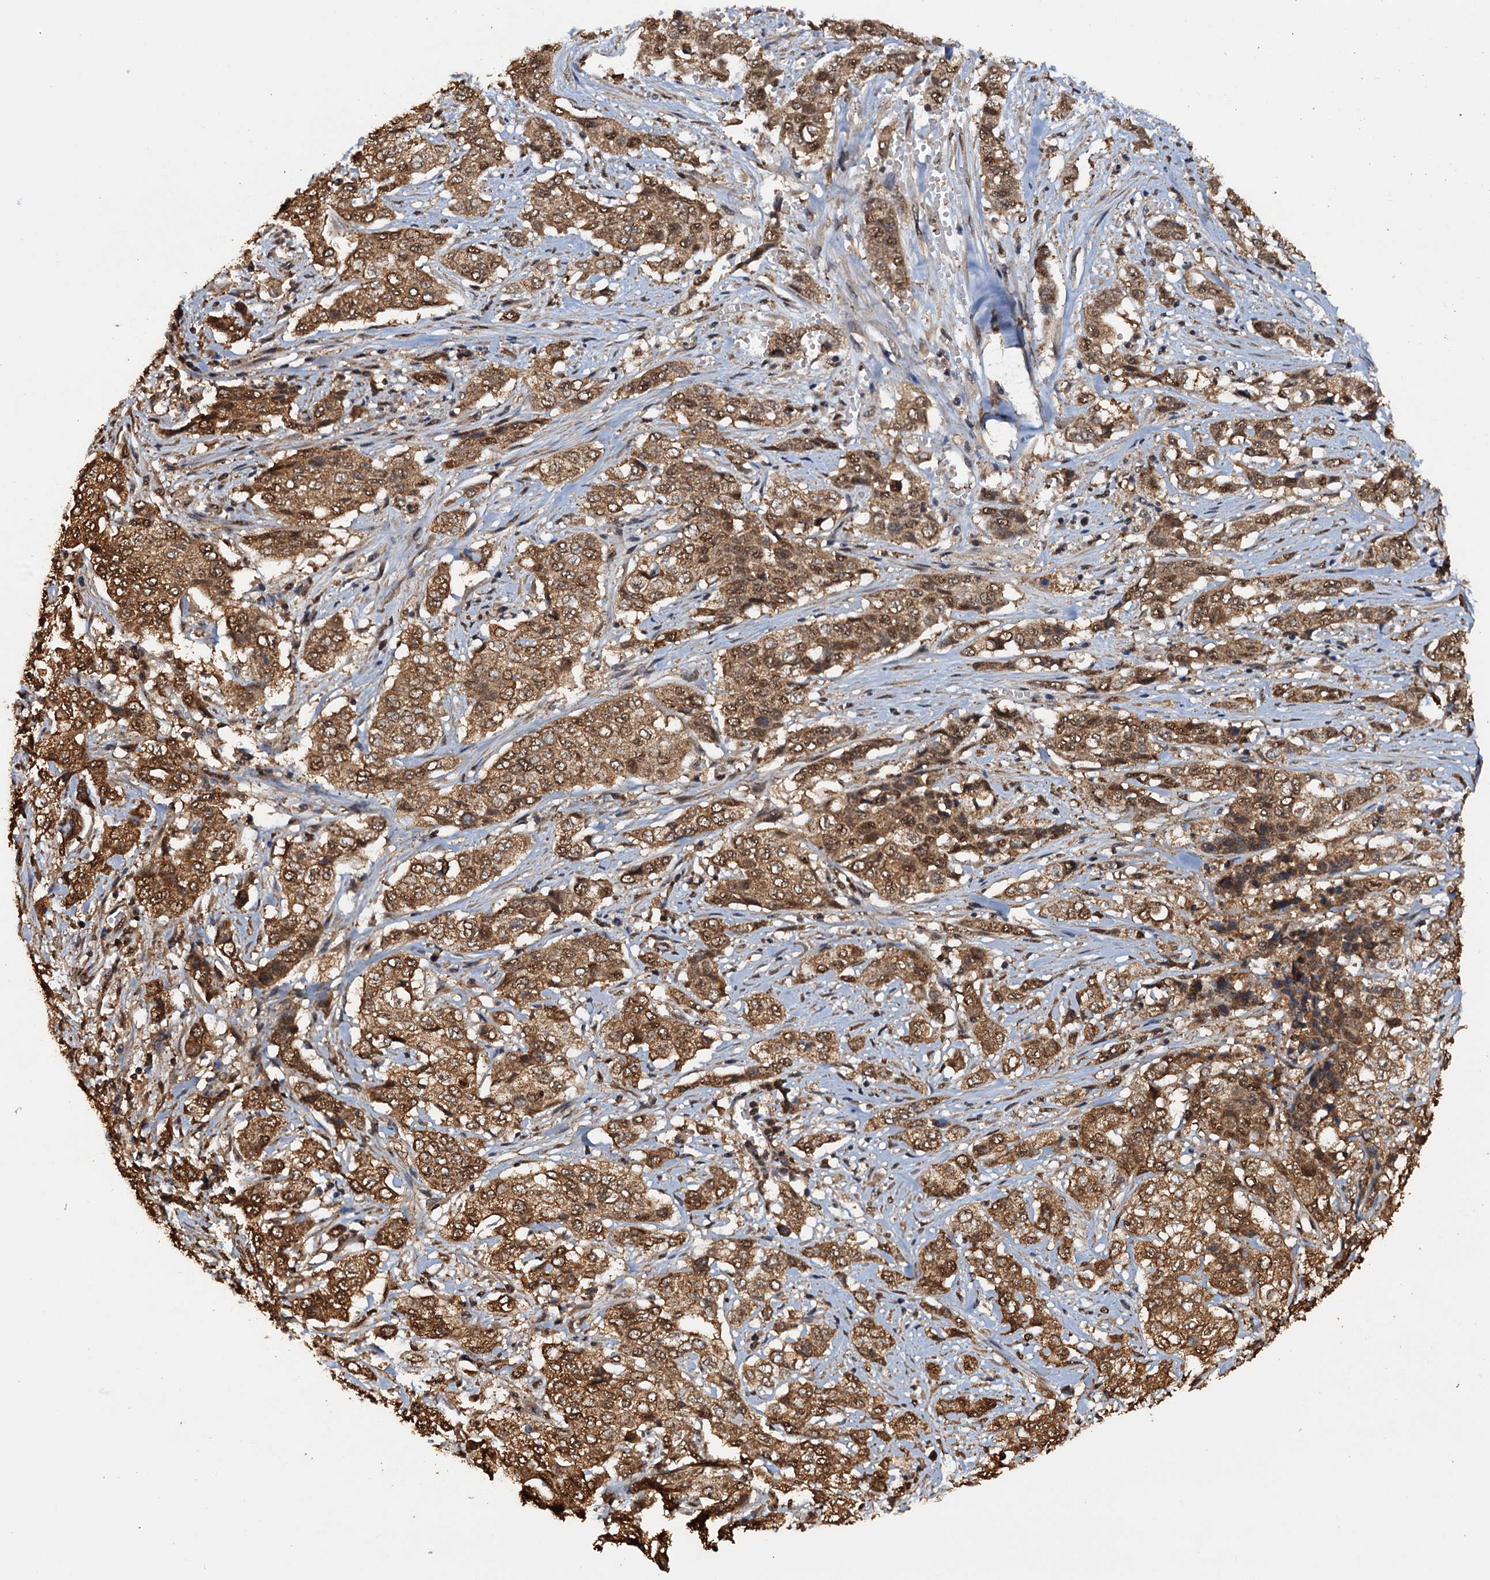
{"staining": {"intensity": "moderate", "quantity": ">75%", "location": "cytoplasmic/membranous"}, "tissue": "stomach cancer", "cell_type": "Tumor cells", "image_type": "cancer", "snomed": [{"axis": "morphology", "description": "Adenocarcinoma, NOS"}, {"axis": "topography", "description": "Stomach, upper"}], "caption": "This micrograph reveals immunohistochemistry staining of human stomach adenocarcinoma, with medium moderate cytoplasmic/membranous expression in about >75% of tumor cells.", "gene": "PSMD9", "patient": {"sex": "male", "age": 62}}